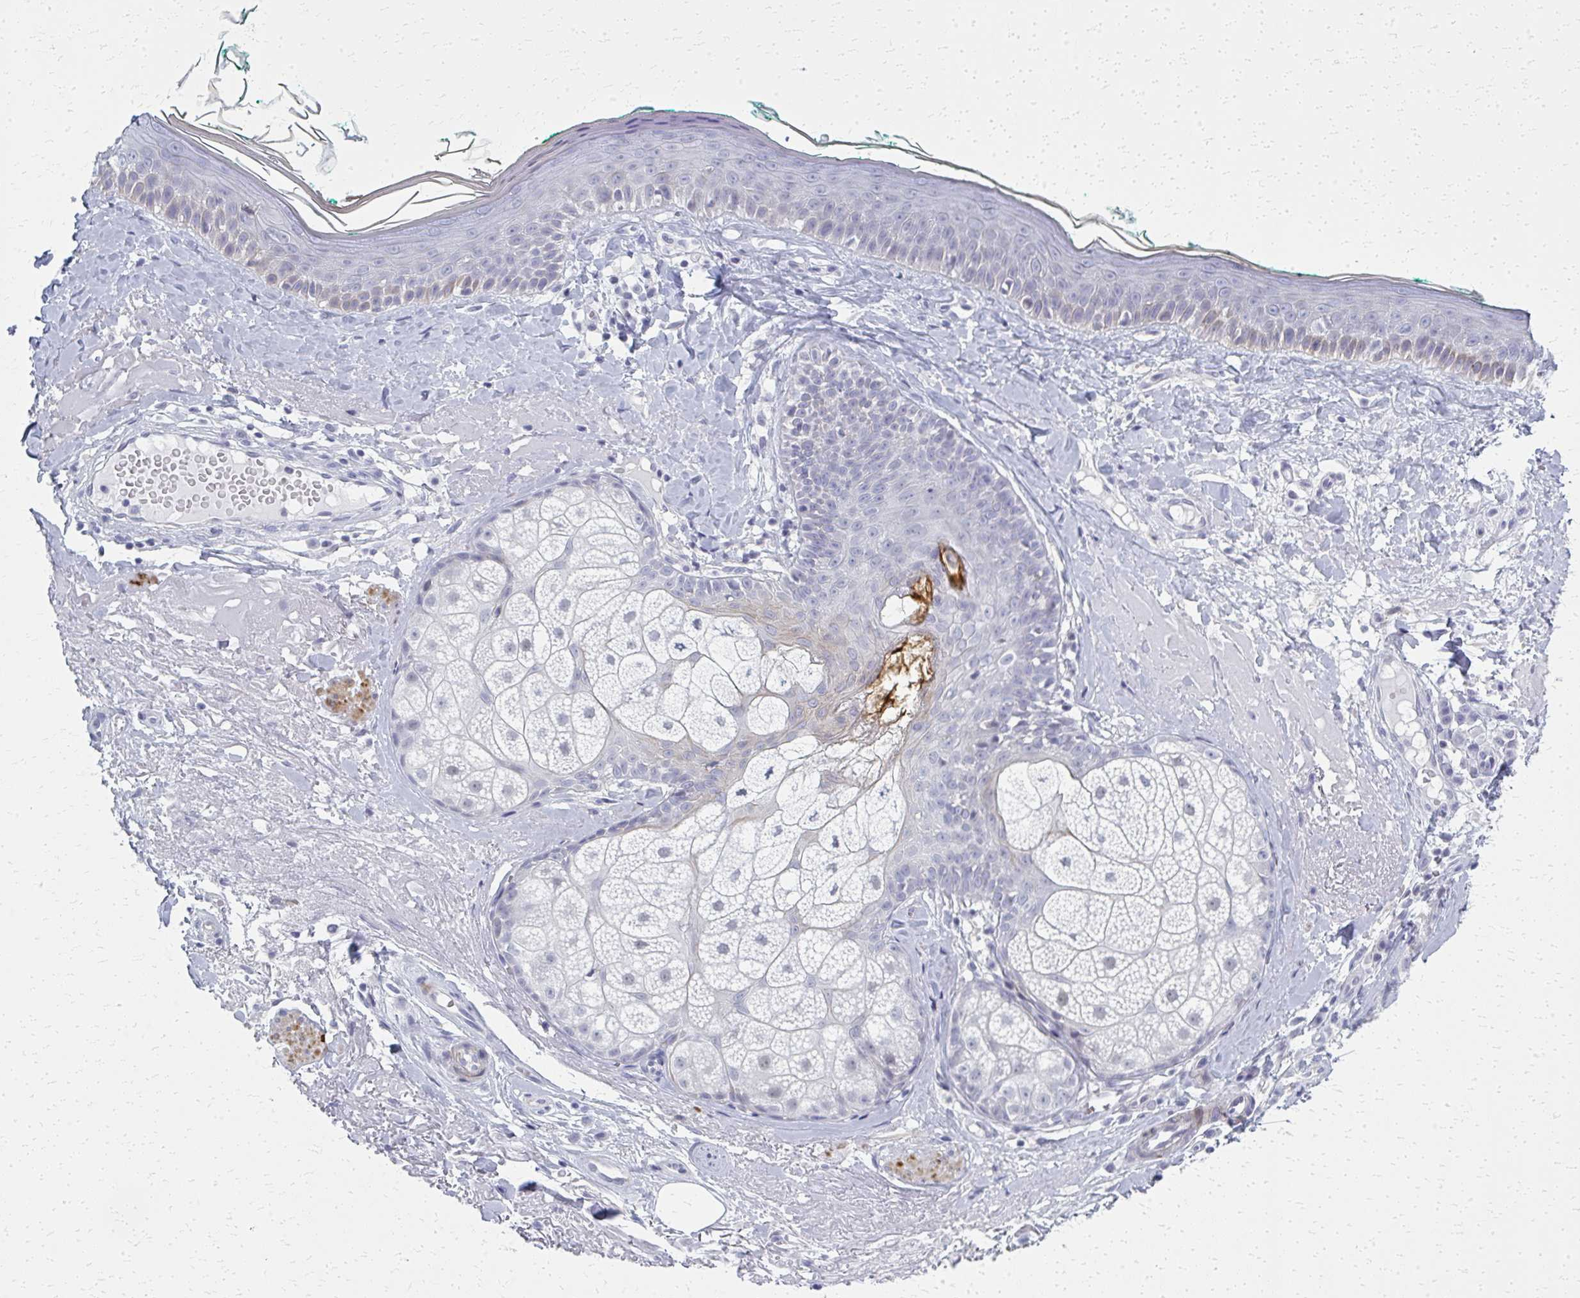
{"staining": {"intensity": "negative", "quantity": "none", "location": "none"}, "tissue": "skin", "cell_type": "Fibroblasts", "image_type": "normal", "snomed": [{"axis": "morphology", "description": "Normal tissue, NOS"}, {"axis": "topography", "description": "Skin"}], "caption": "IHC image of normal skin: skin stained with DAB displays no significant protein expression in fibroblasts. (DAB (3,3'-diaminobenzidine) immunohistochemistry, high magnification).", "gene": "CASQ2", "patient": {"sex": "male", "age": 73}}